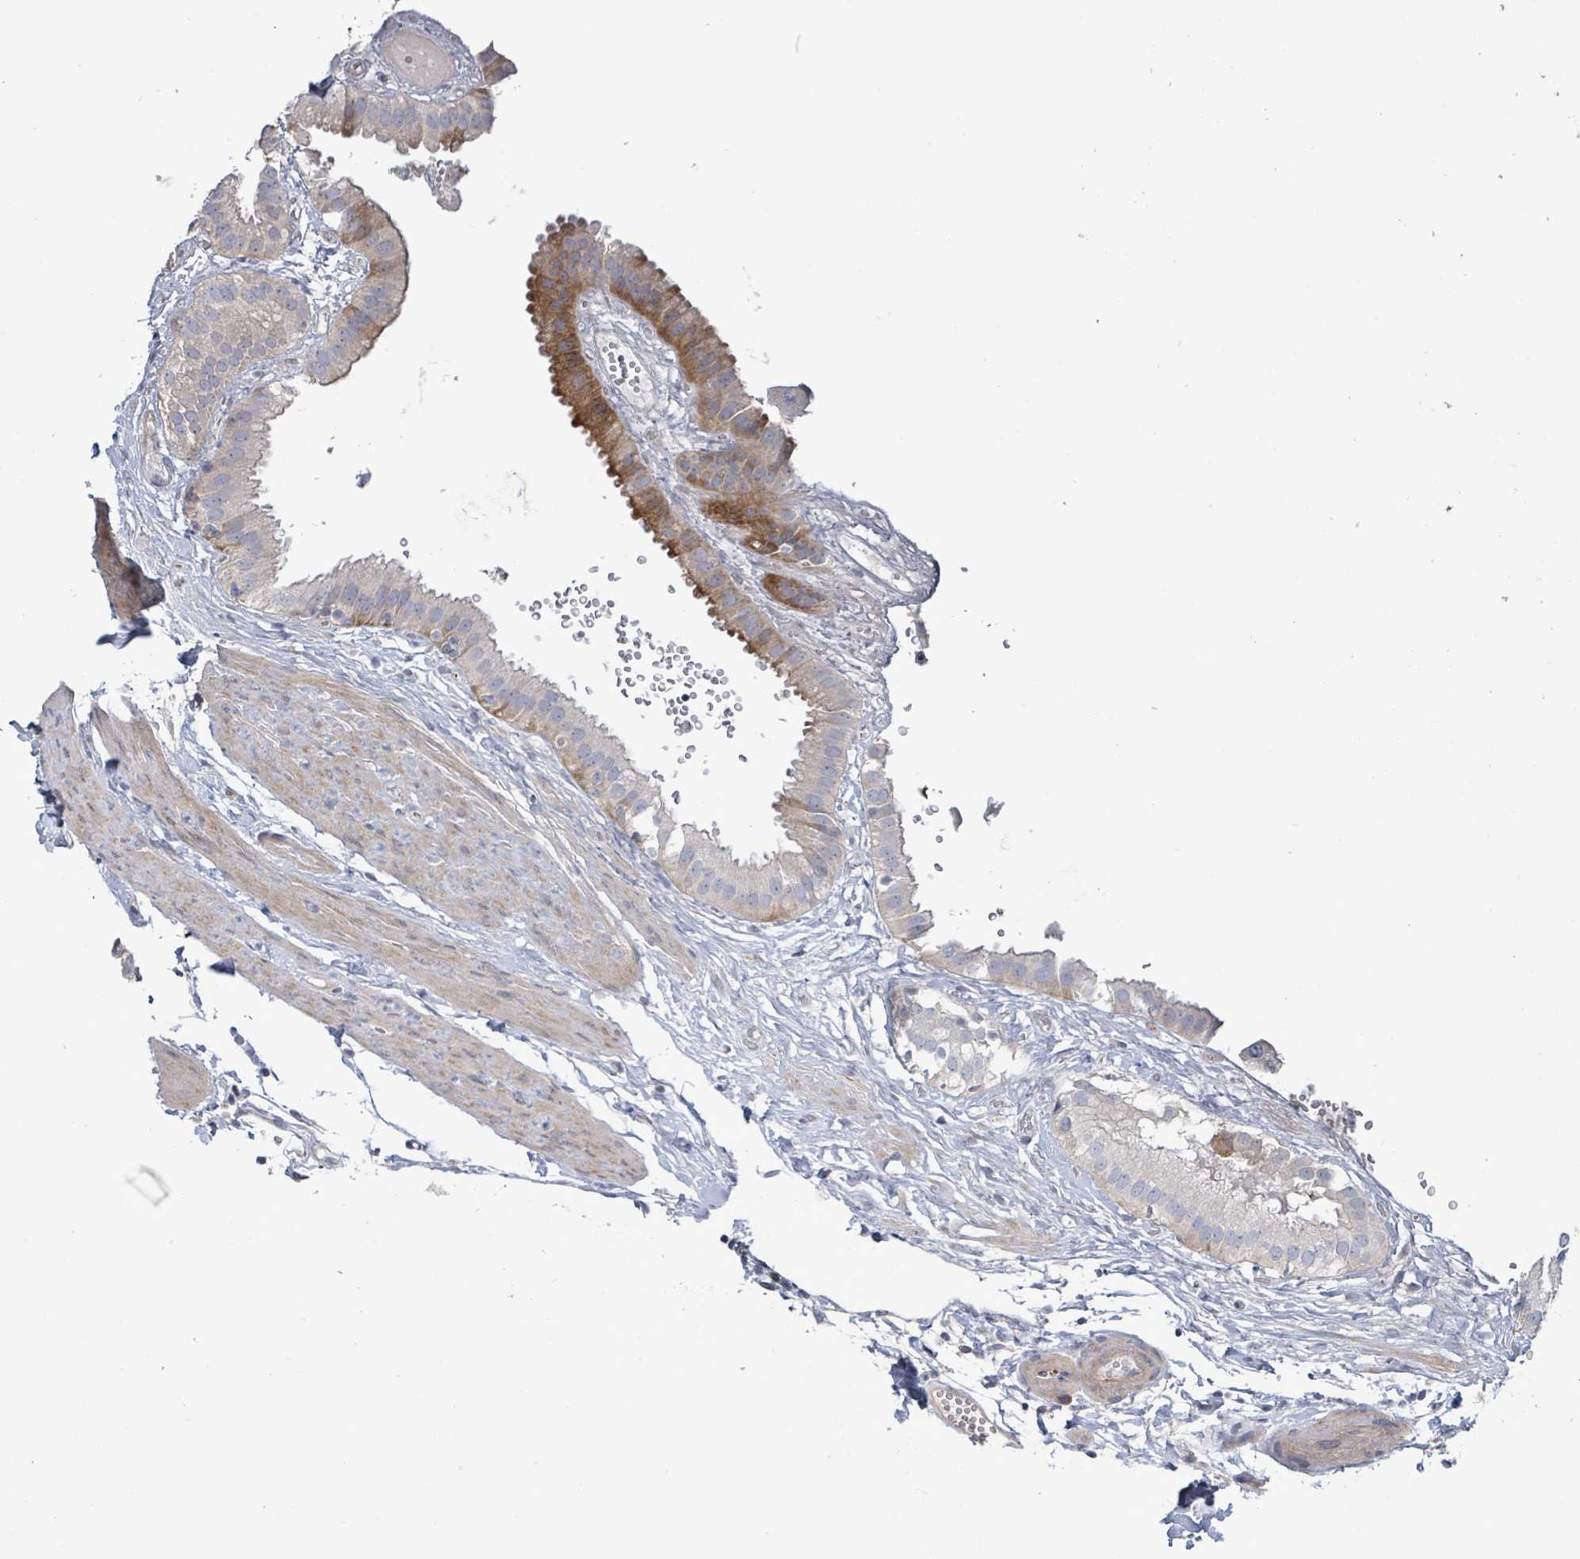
{"staining": {"intensity": "moderate", "quantity": "<25%", "location": "cytoplasmic/membranous"}, "tissue": "gallbladder", "cell_type": "Glandular cells", "image_type": "normal", "snomed": [{"axis": "morphology", "description": "Normal tissue, NOS"}, {"axis": "topography", "description": "Gallbladder"}], "caption": "A photomicrograph of human gallbladder stained for a protein displays moderate cytoplasmic/membranous brown staining in glandular cells.", "gene": "LILRA4", "patient": {"sex": "female", "age": 61}}